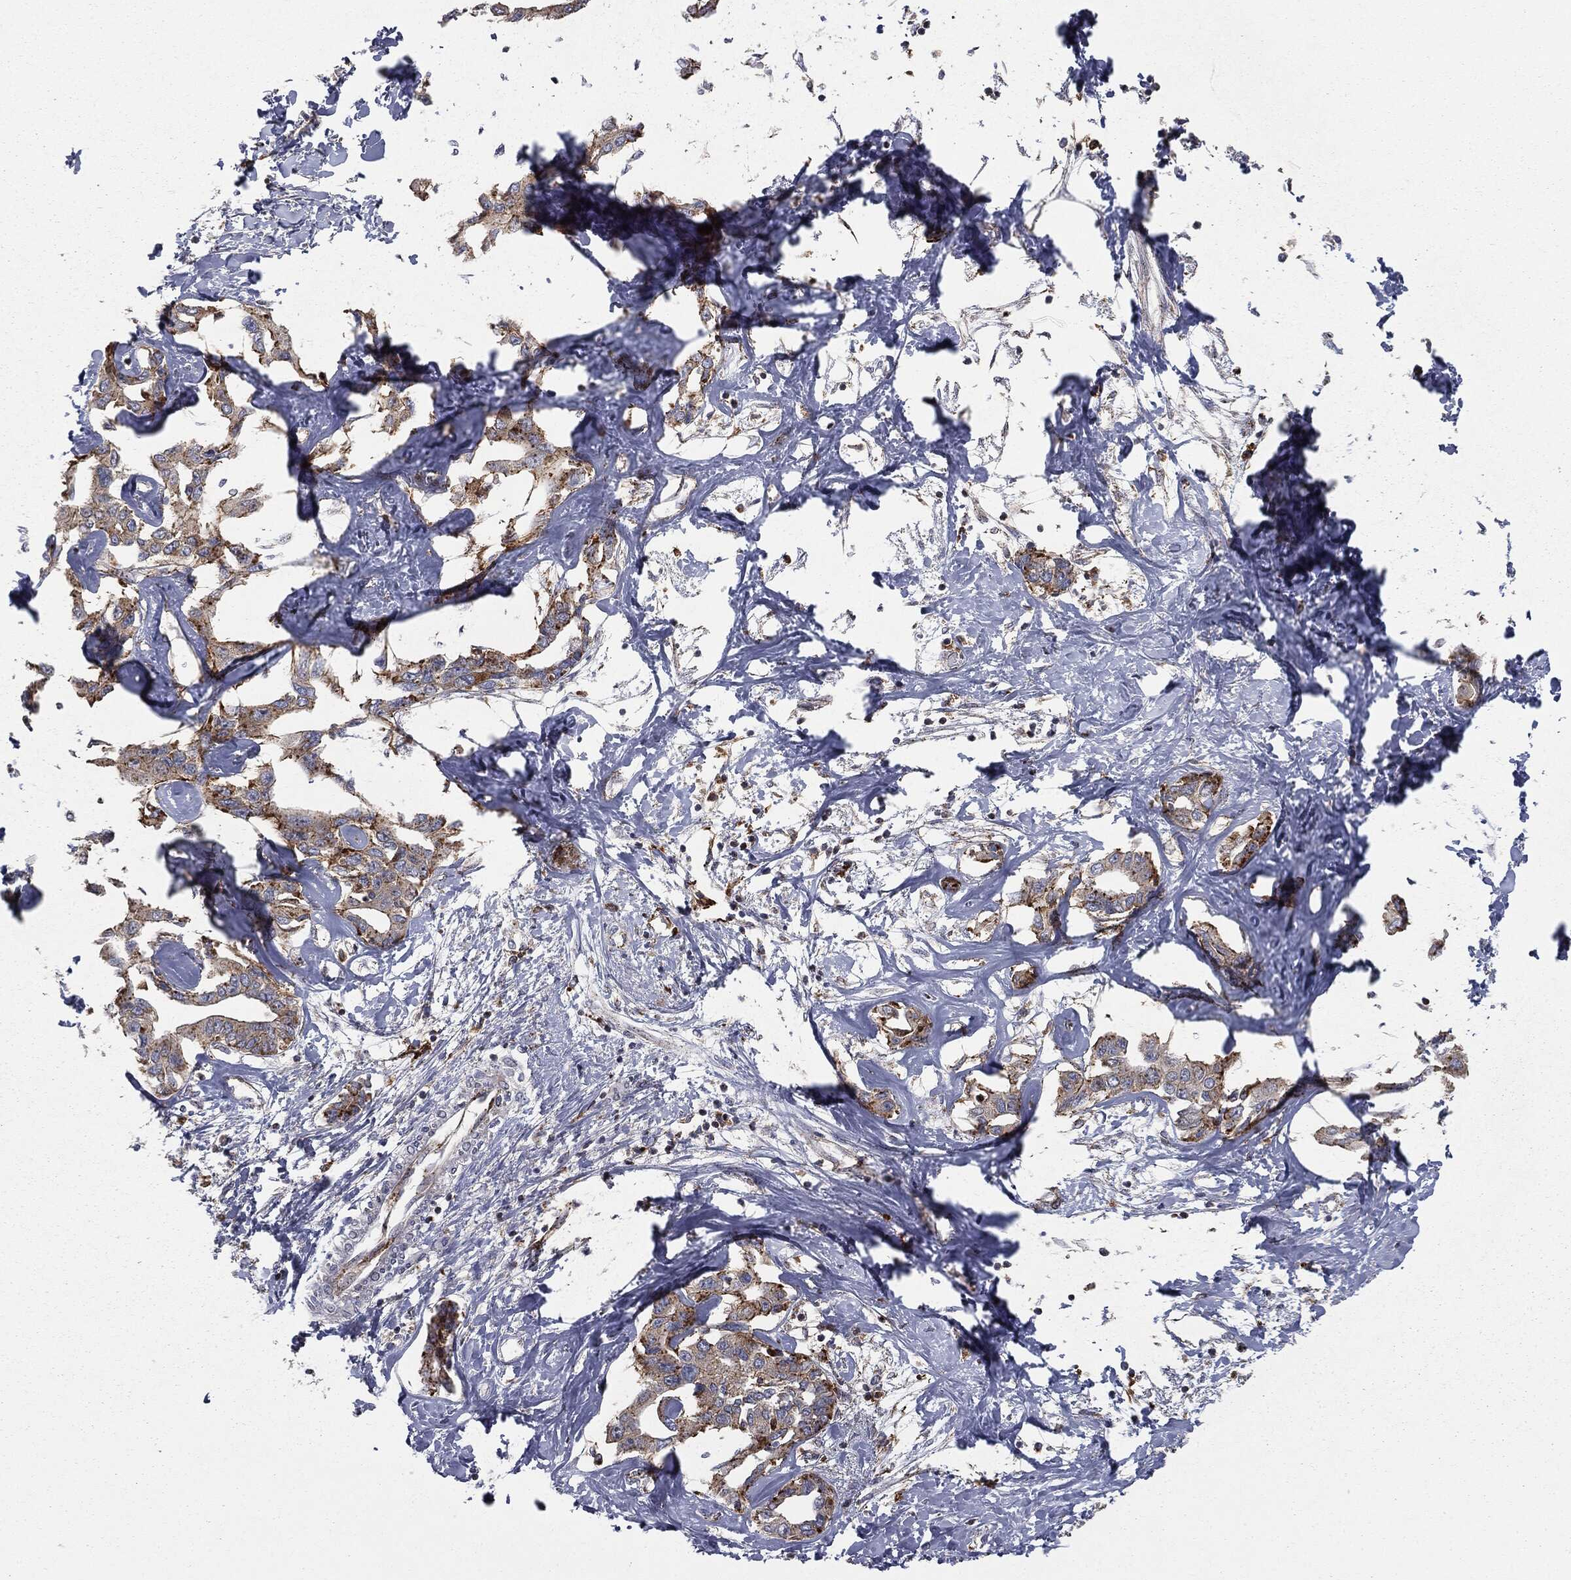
{"staining": {"intensity": "strong", "quantity": "<25%", "location": "cytoplasmic/membranous"}, "tissue": "liver cancer", "cell_type": "Tumor cells", "image_type": "cancer", "snomed": [{"axis": "morphology", "description": "Cholangiocarcinoma"}, {"axis": "topography", "description": "Liver"}], "caption": "About <25% of tumor cells in liver cholangiocarcinoma display strong cytoplasmic/membranous protein expression as visualized by brown immunohistochemical staining.", "gene": "CTSA", "patient": {"sex": "male", "age": 59}}